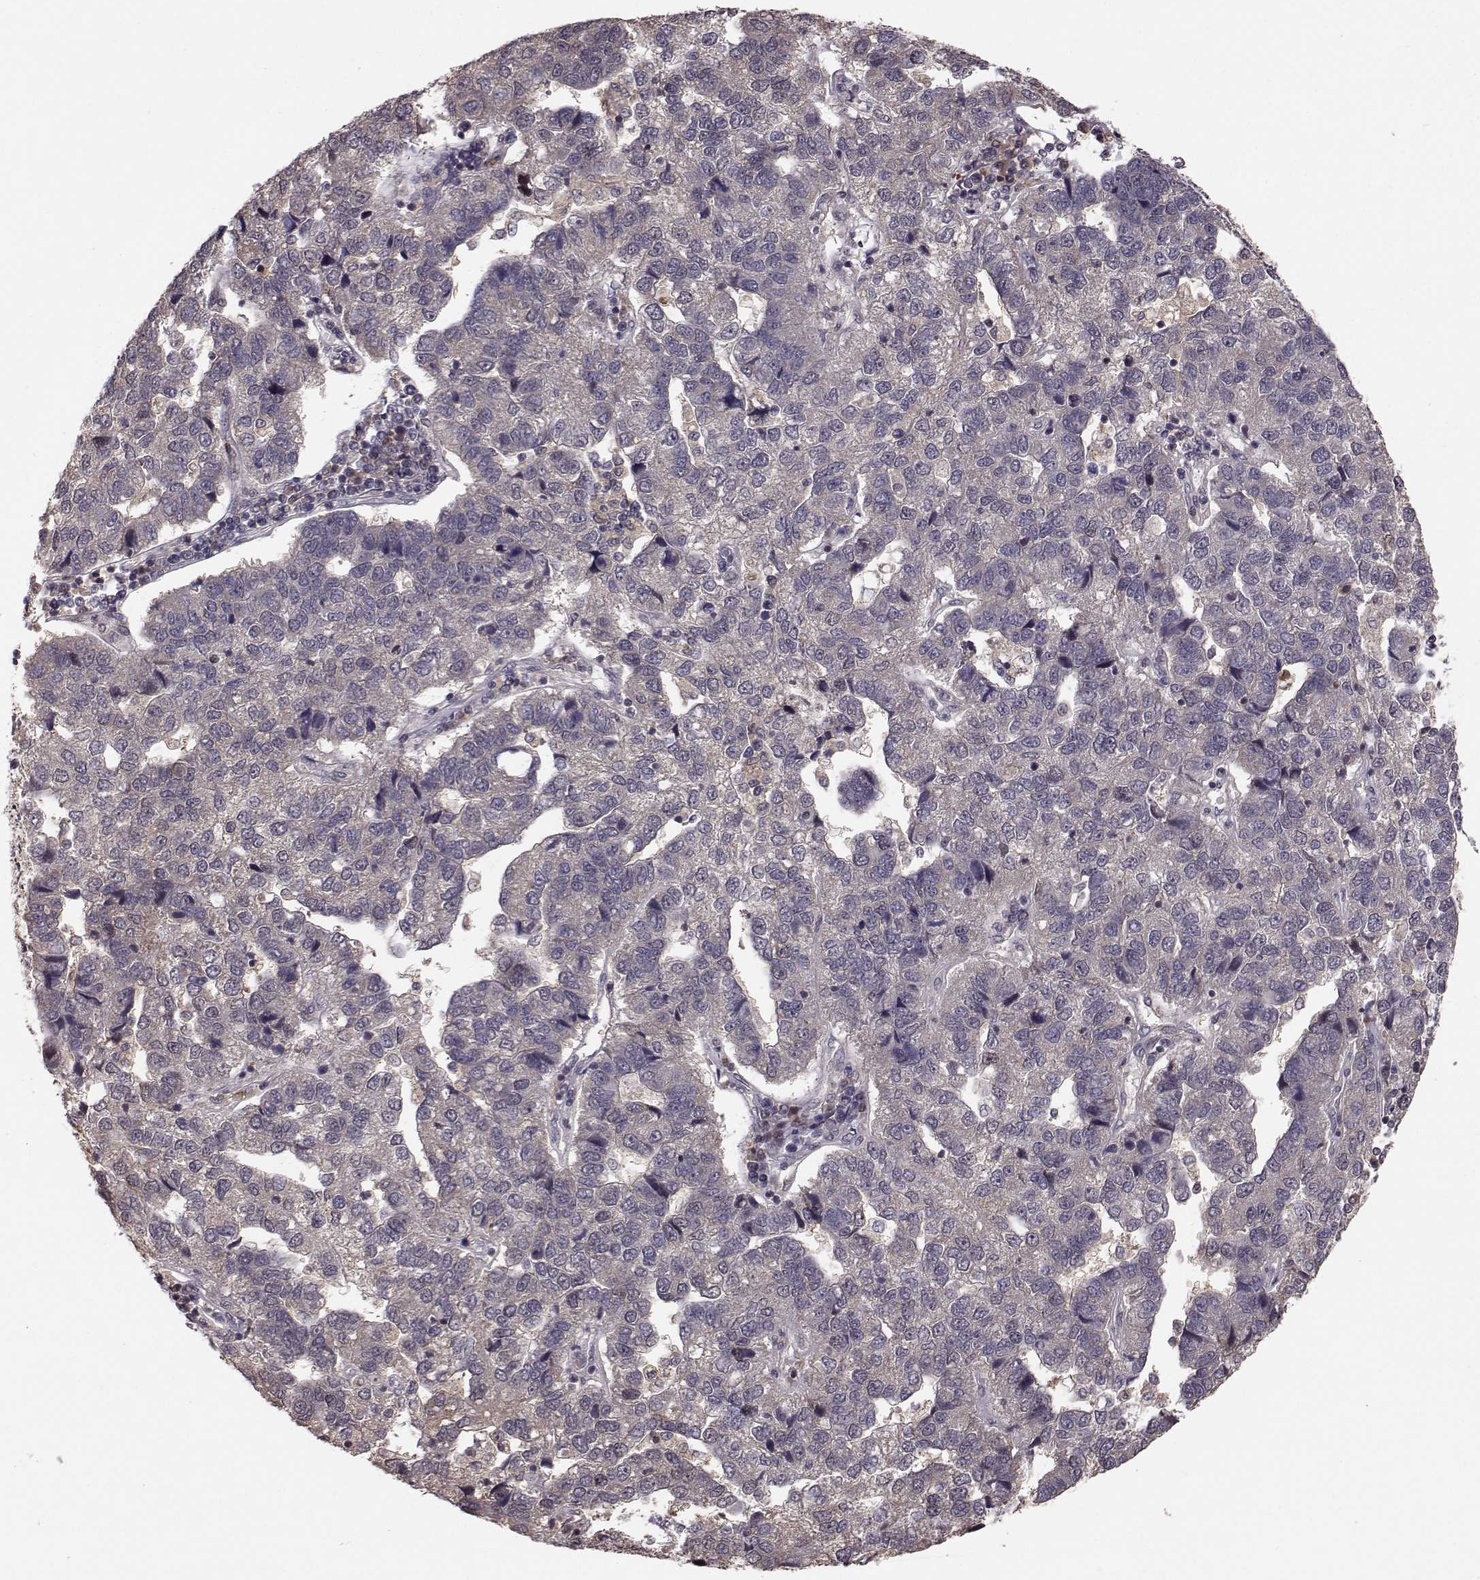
{"staining": {"intensity": "negative", "quantity": "none", "location": "none"}, "tissue": "pancreatic cancer", "cell_type": "Tumor cells", "image_type": "cancer", "snomed": [{"axis": "morphology", "description": "Adenocarcinoma, NOS"}, {"axis": "topography", "description": "Pancreas"}], "caption": "Pancreatic cancer (adenocarcinoma) was stained to show a protein in brown. There is no significant expression in tumor cells.", "gene": "PLEKHG3", "patient": {"sex": "female", "age": 61}}